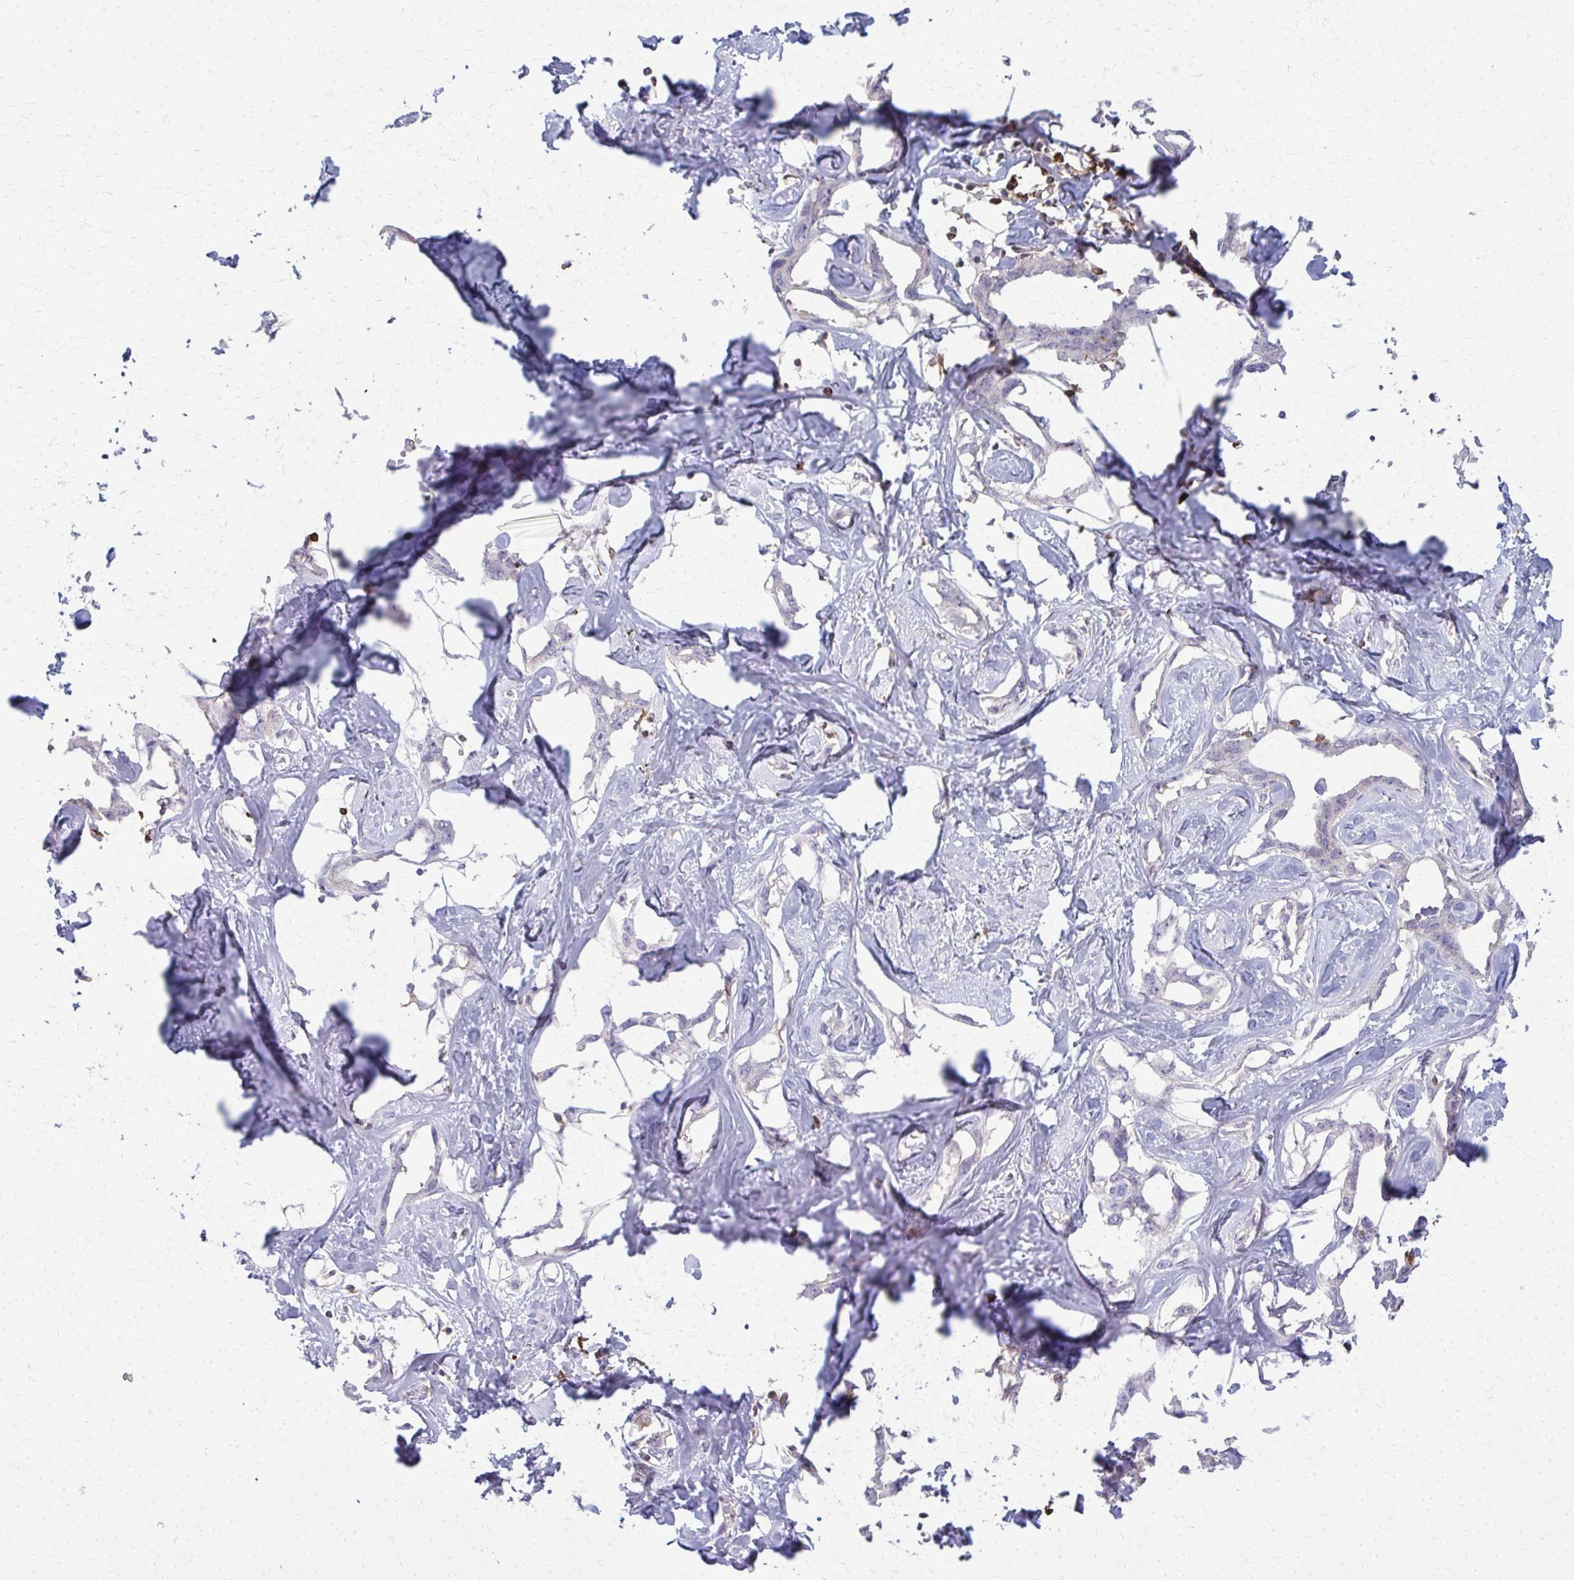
{"staining": {"intensity": "negative", "quantity": "none", "location": "none"}, "tissue": "liver cancer", "cell_type": "Tumor cells", "image_type": "cancer", "snomed": [{"axis": "morphology", "description": "Cholangiocarcinoma"}, {"axis": "topography", "description": "Liver"}], "caption": "This is a histopathology image of immunohistochemistry (IHC) staining of liver cholangiocarcinoma, which shows no positivity in tumor cells.", "gene": "AP5M1", "patient": {"sex": "male", "age": 59}}